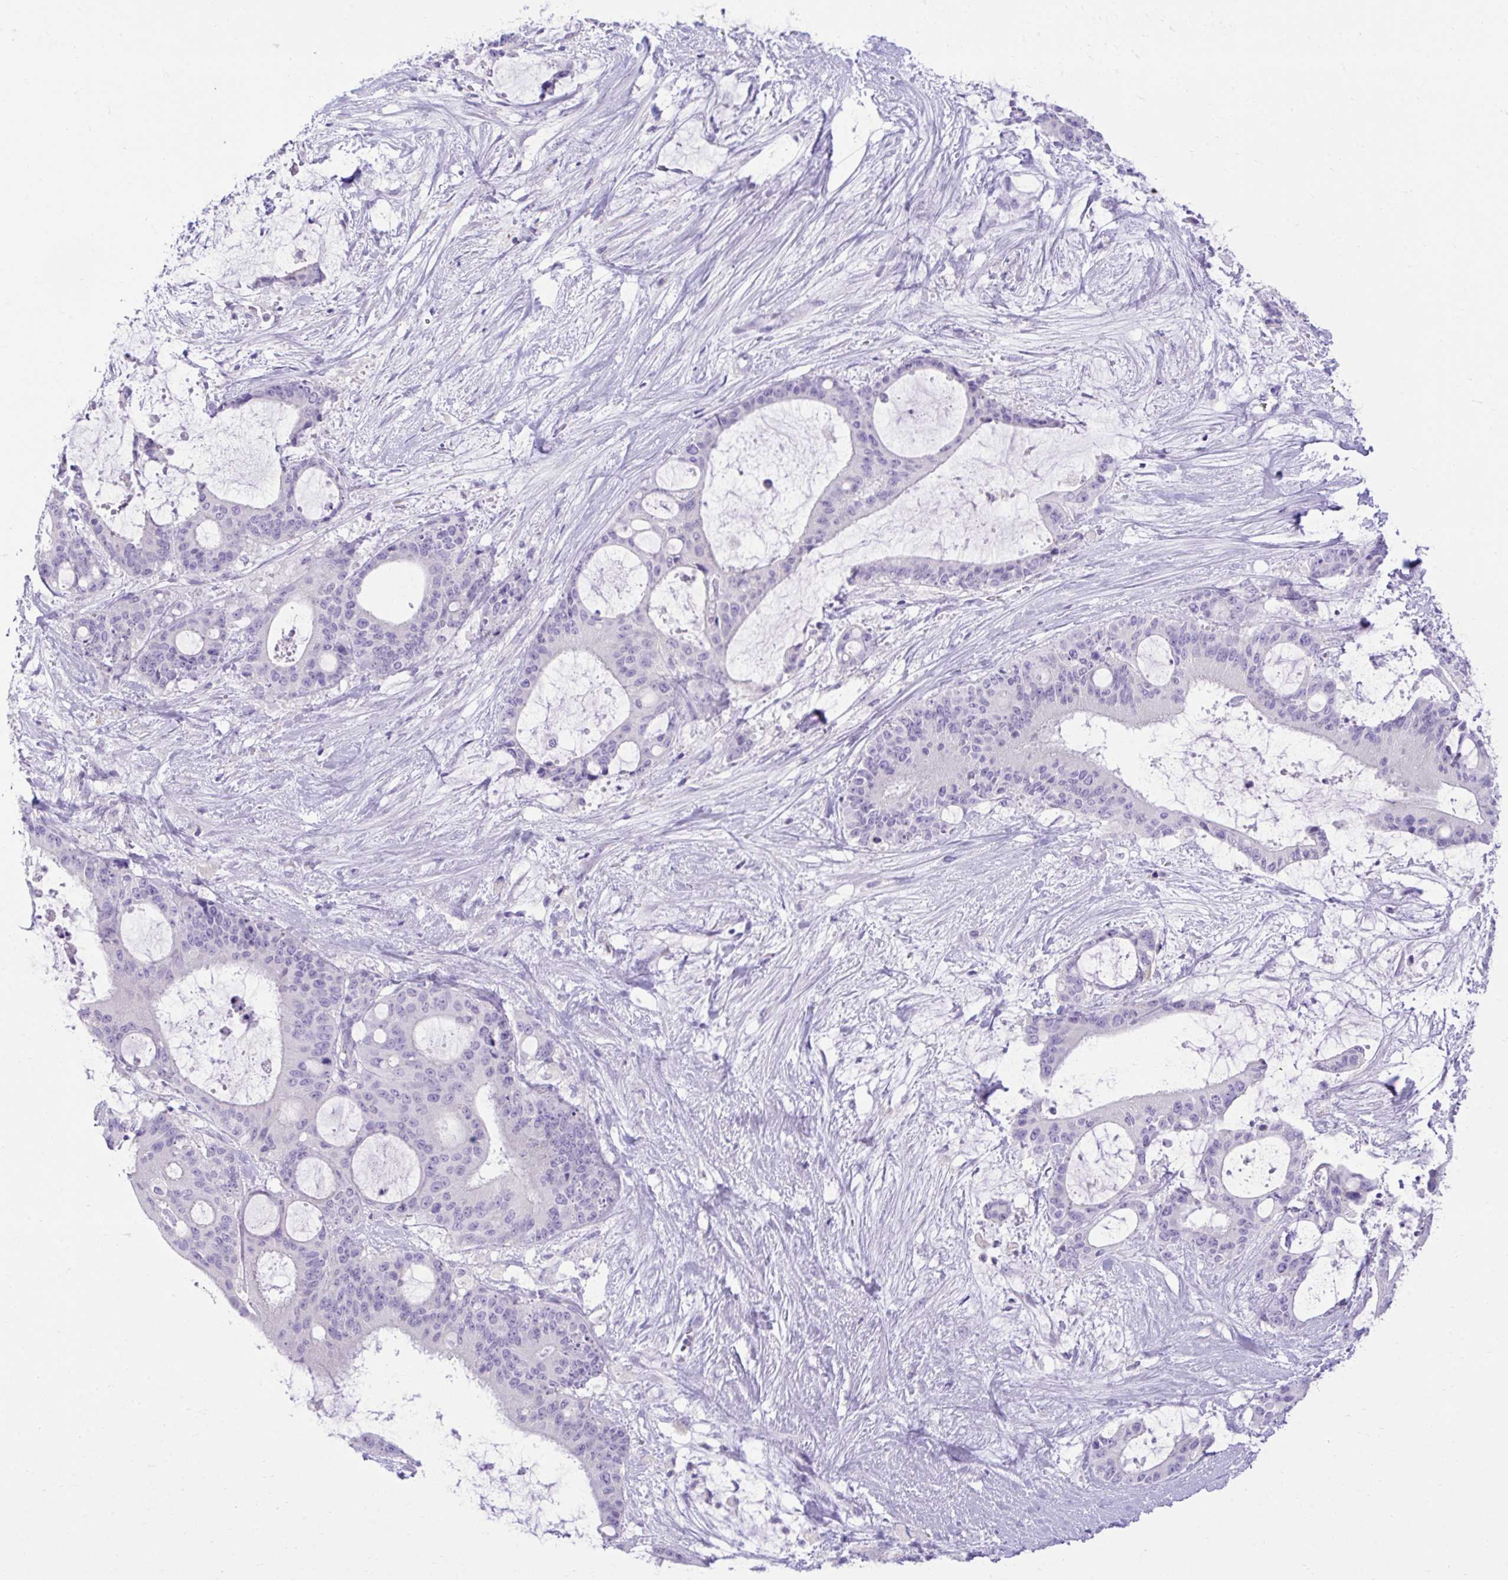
{"staining": {"intensity": "negative", "quantity": "none", "location": "none"}, "tissue": "liver cancer", "cell_type": "Tumor cells", "image_type": "cancer", "snomed": [{"axis": "morphology", "description": "Normal tissue, NOS"}, {"axis": "morphology", "description": "Cholangiocarcinoma"}, {"axis": "topography", "description": "Liver"}, {"axis": "topography", "description": "Peripheral nerve tissue"}], "caption": "Micrograph shows no protein staining in tumor cells of liver cancer tissue. (Brightfield microscopy of DAB IHC at high magnification).", "gene": "PLEKHH1", "patient": {"sex": "female", "age": 73}}